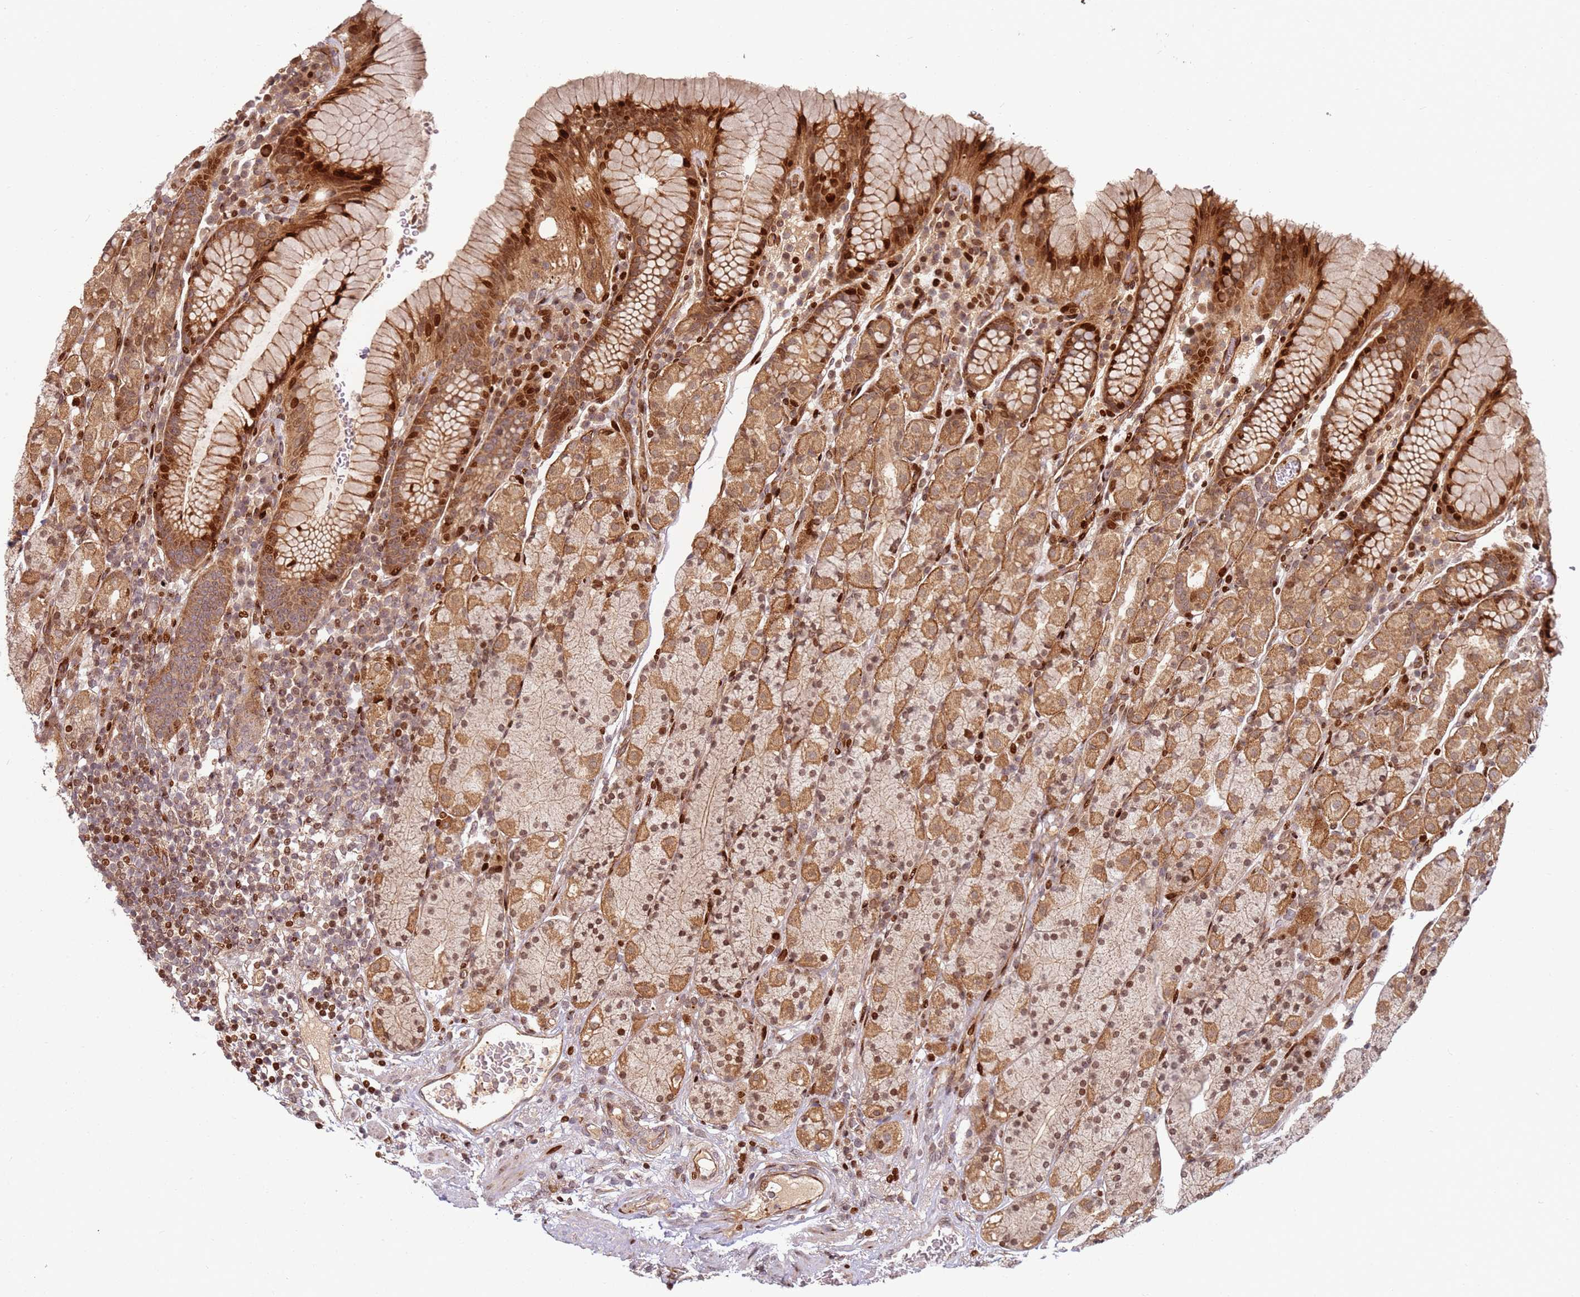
{"staining": {"intensity": "strong", "quantity": ">75%", "location": "cytoplasmic/membranous,nuclear"}, "tissue": "stomach", "cell_type": "Glandular cells", "image_type": "normal", "snomed": [{"axis": "morphology", "description": "Normal tissue, NOS"}, {"axis": "topography", "description": "Stomach, upper"}, {"axis": "topography", "description": "Stomach"}], "caption": "Brown immunohistochemical staining in unremarkable stomach reveals strong cytoplasmic/membranous,nuclear expression in about >75% of glandular cells.", "gene": "TMEM233", "patient": {"sex": "male", "age": 62}}